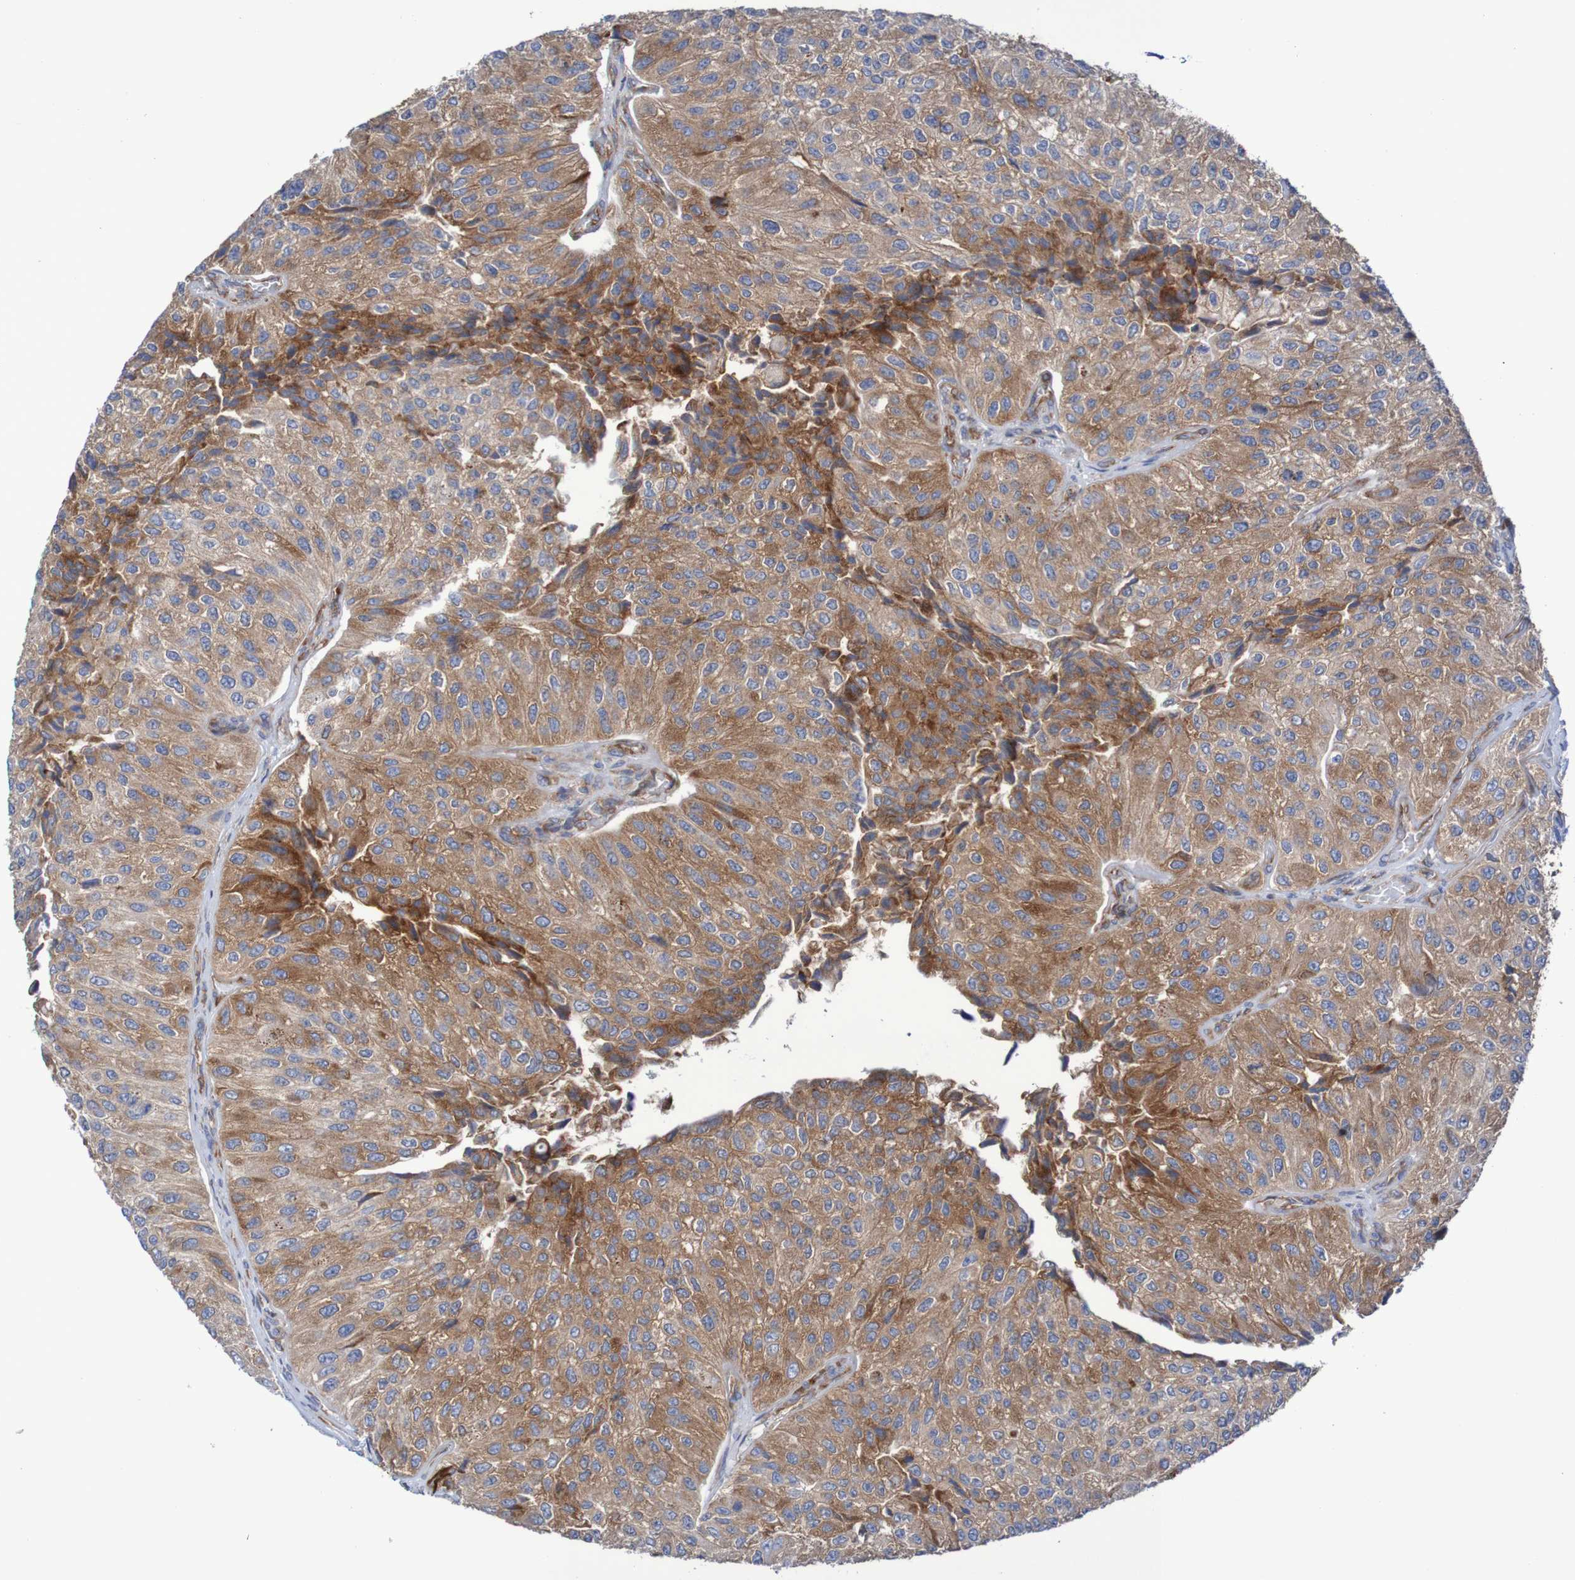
{"staining": {"intensity": "moderate", "quantity": ">75%", "location": "cytoplasmic/membranous"}, "tissue": "urothelial cancer", "cell_type": "Tumor cells", "image_type": "cancer", "snomed": [{"axis": "morphology", "description": "Urothelial carcinoma, High grade"}, {"axis": "topography", "description": "Kidney"}, {"axis": "topography", "description": "Urinary bladder"}], "caption": "Immunohistochemistry (IHC) of high-grade urothelial carcinoma reveals medium levels of moderate cytoplasmic/membranous expression in approximately >75% of tumor cells.", "gene": "FXR2", "patient": {"sex": "male", "age": 77}}